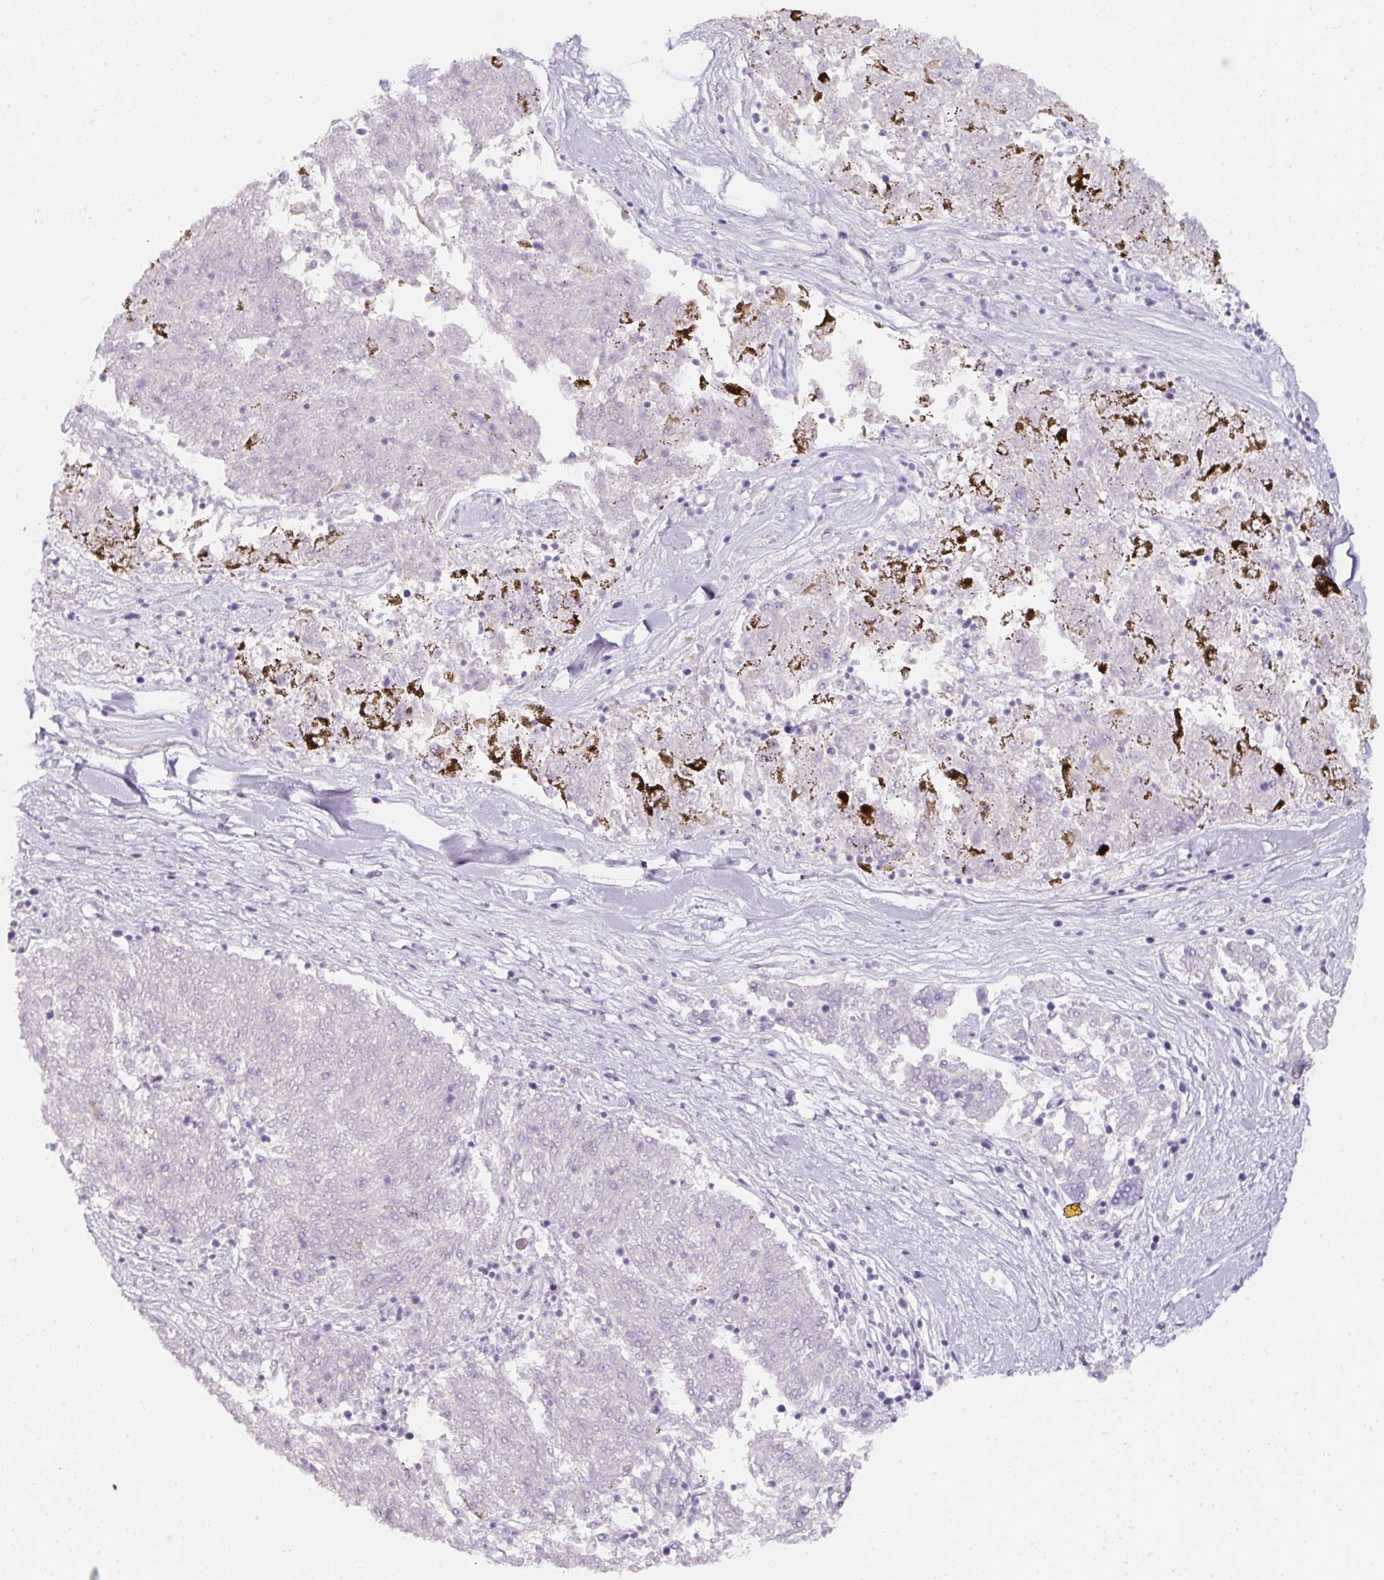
{"staining": {"intensity": "negative", "quantity": "none", "location": "none"}, "tissue": "melanoma", "cell_type": "Tumor cells", "image_type": "cancer", "snomed": [{"axis": "morphology", "description": "Malignant melanoma, NOS"}, {"axis": "topography", "description": "Skin"}], "caption": "This photomicrograph is of melanoma stained with IHC to label a protein in brown with the nuclei are counter-stained blue. There is no expression in tumor cells. (DAB (3,3'-diaminobenzidine) immunohistochemistry (IHC) visualized using brightfield microscopy, high magnification).", "gene": "SLC2A2", "patient": {"sex": "female", "age": 72}}